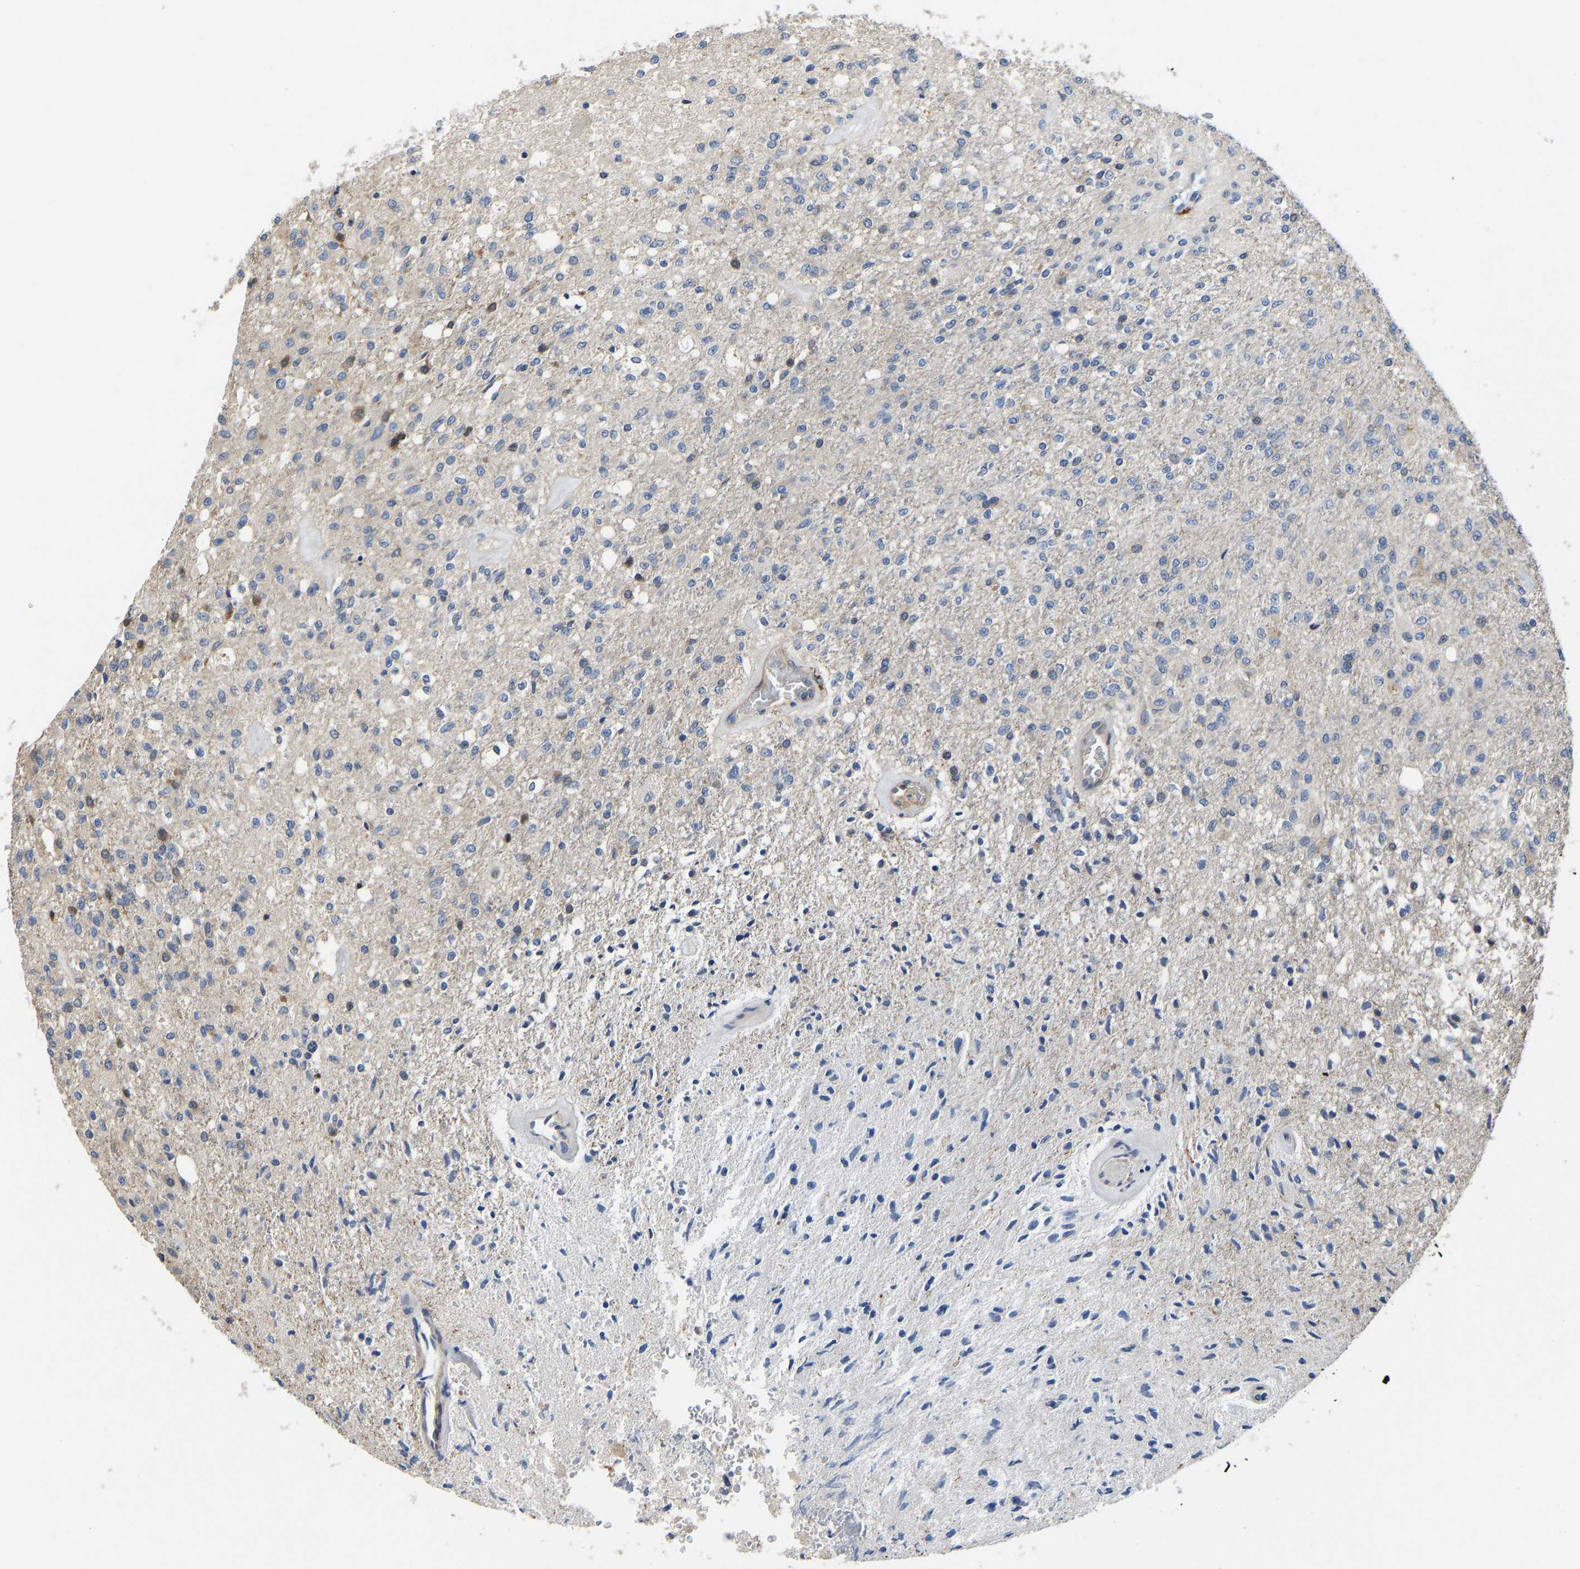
{"staining": {"intensity": "negative", "quantity": "none", "location": "none"}, "tissue": "glioma", "cell_type": "Tumor cells", "image_type": "cancer", "snomed": [{"axis": "morphology", "description": "Normal tissue, NOS"}, {"axis": "morphology", "description": "Glioma, malignant, High grade"}, {"axis": "topography", "description": "Cerebral cortex"}], "caption": "Tumor cells show no significant protein staining in glioma. (DAB immunohistochemistry, high magnification).", "gene": "ELMO2", "patient": {"sex": "male", "age": 77}}